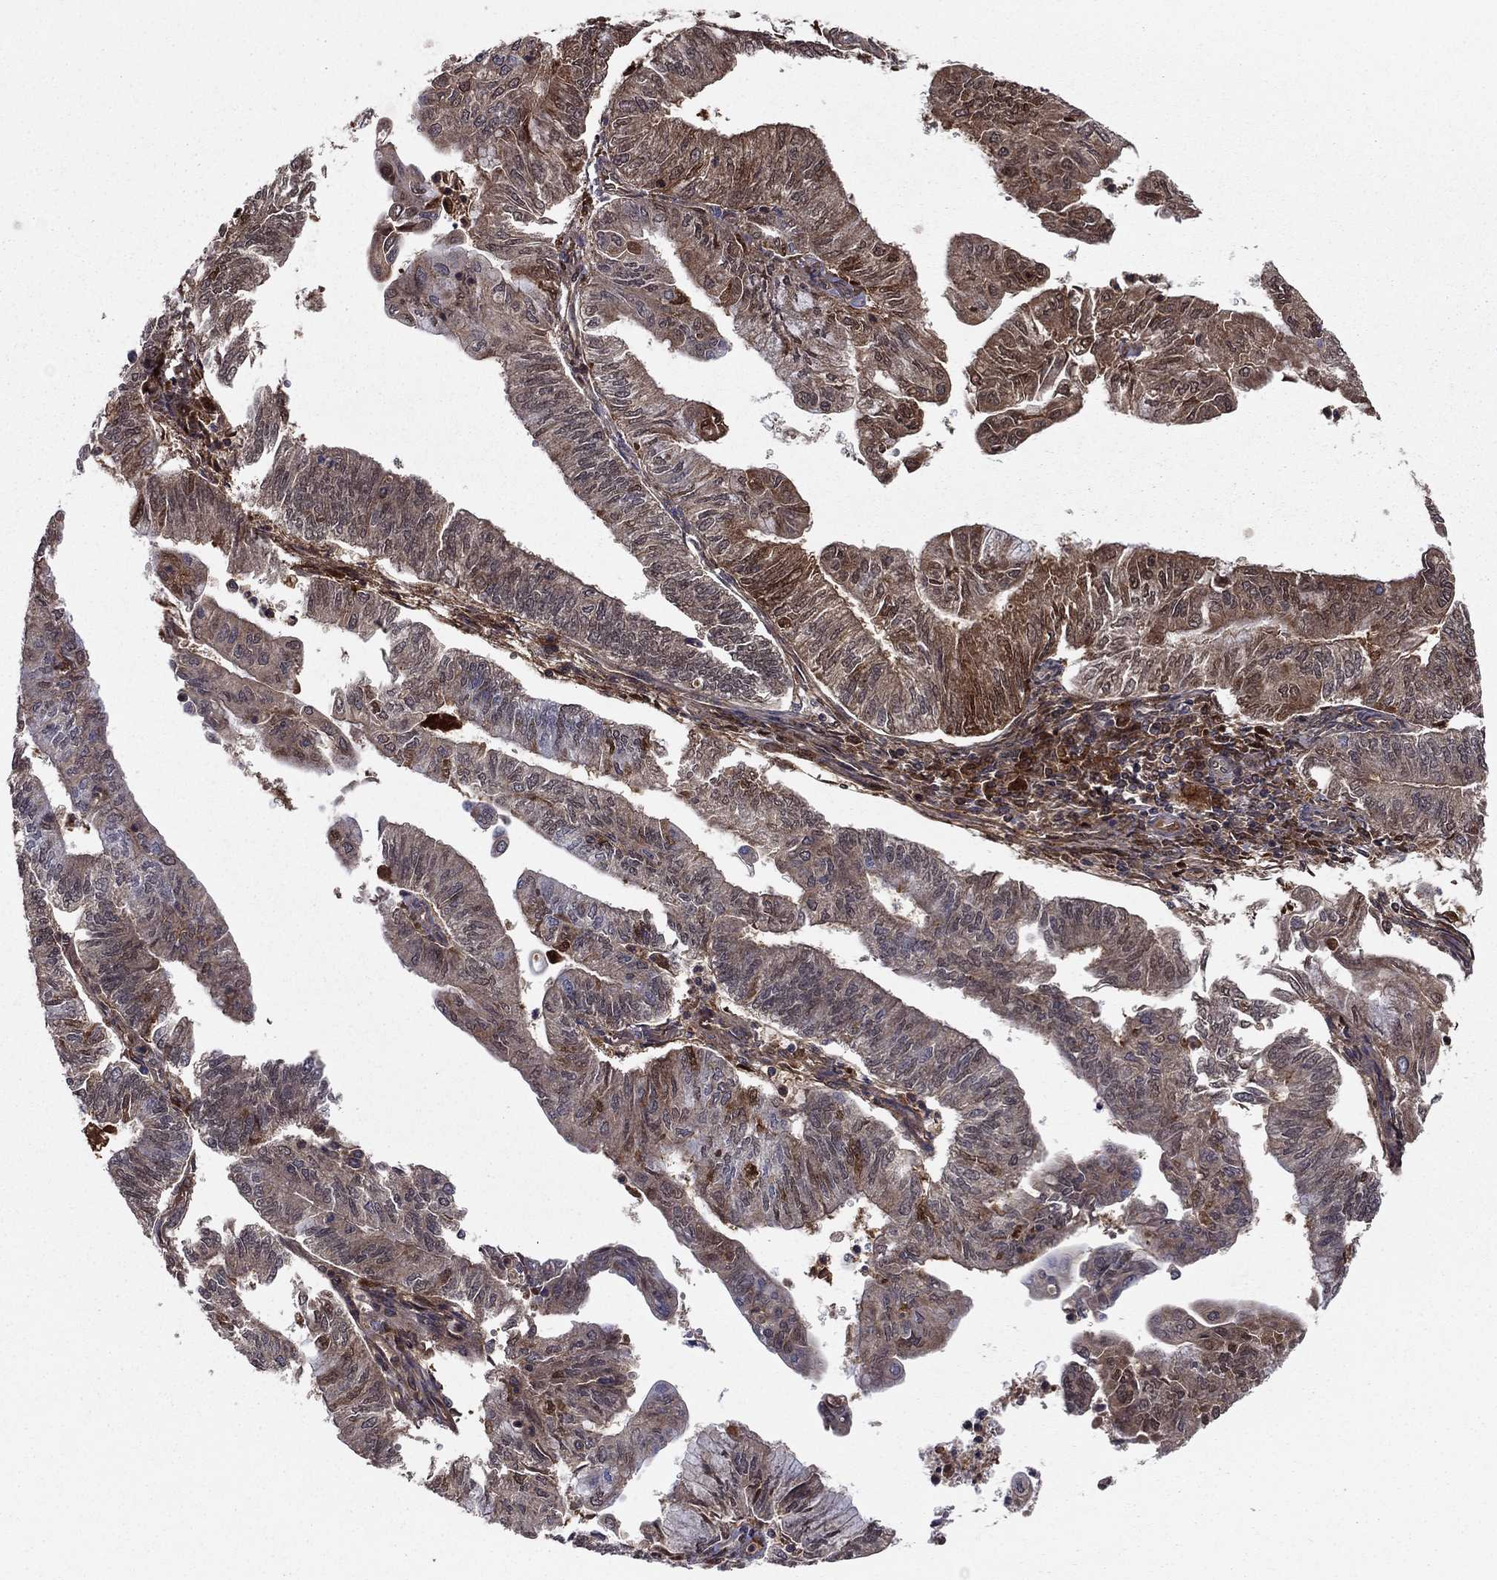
{"staining": {"intensity": "moderate", "quantity": "25%-75%", "location": "cytoplasmic/membranous"}, "tissue": "endometrial cancer", "cell_type": "Tumor cells", "image_type": "cancer", "snomed": [{"axis": "morphology", "description": "Adenocarcinoma, NOS"}, {"axis": "topography", "description": "Endometrium"}], "caption": "A medium amount of moderate cytoplasmic/membranous staining is appreciated in approximately 25%-75% of tumor cells in endometrial cancer (adenocarcinoma) tissue. (DAB (3,3'-diaminobenzidine) IHC, brown staining for protein, blue staining for nuclei).", "gene": "HPX", "patient": {"sex": "female", "age": 59}}